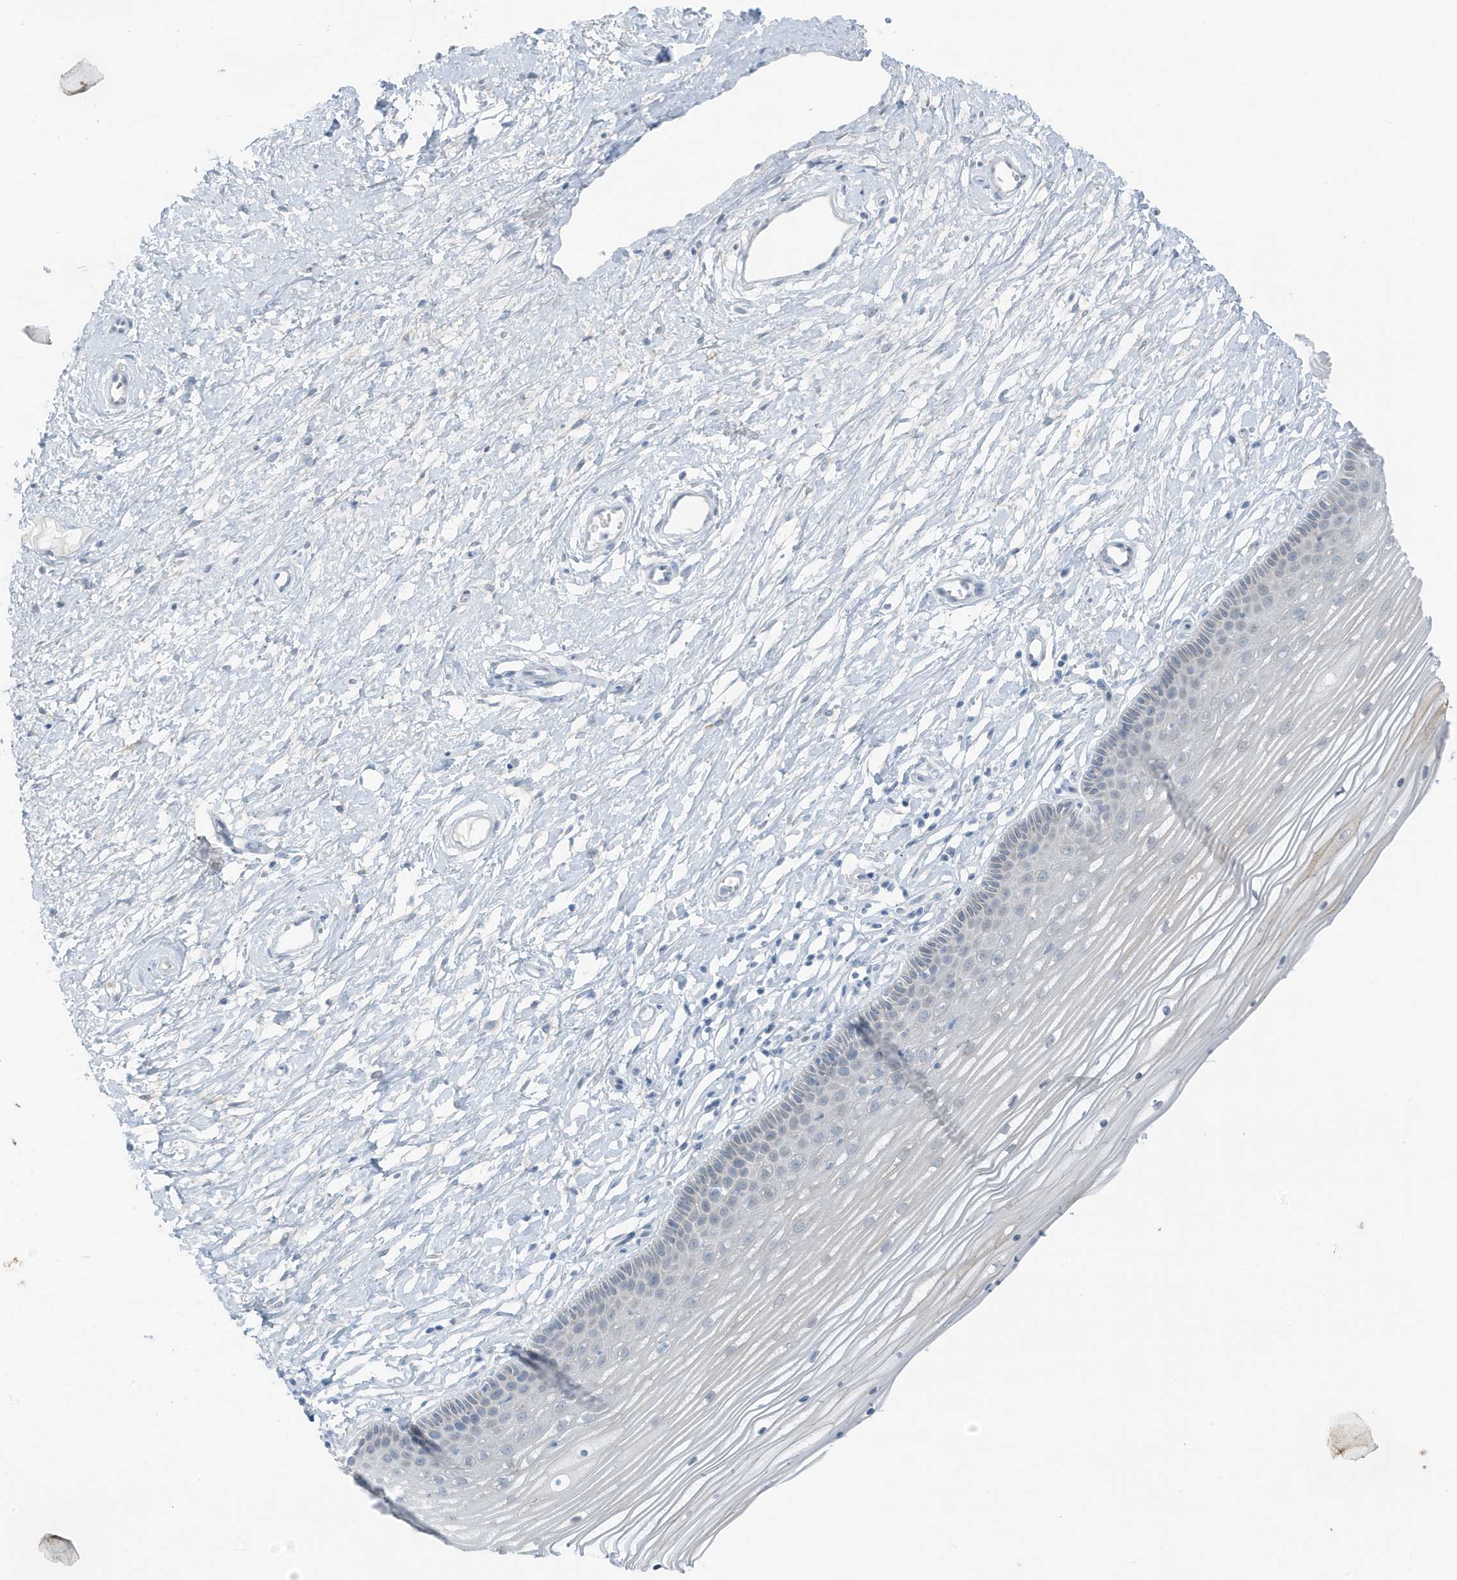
{"staining": {"intensity": "negative", "quantity": "none", "location": "none"}, "tissue": "vagina", "cell_type": "Squamous epithelial cells", "image_type": "normal", "snomed": [{"axis": "morphology", "description": "Normal tissue, NOS"}, {"axis": "topography", "description": "Vagina"}, {"axis": "topography", "description": "Cervix"}], "caption": "IHC photomicrograph of benign vagina stained for a protein (brown), which exhibits no expression in squamous epithelial cells.", "gene": "ZFP64", "patient": {"sex": "female", "age": 40}}